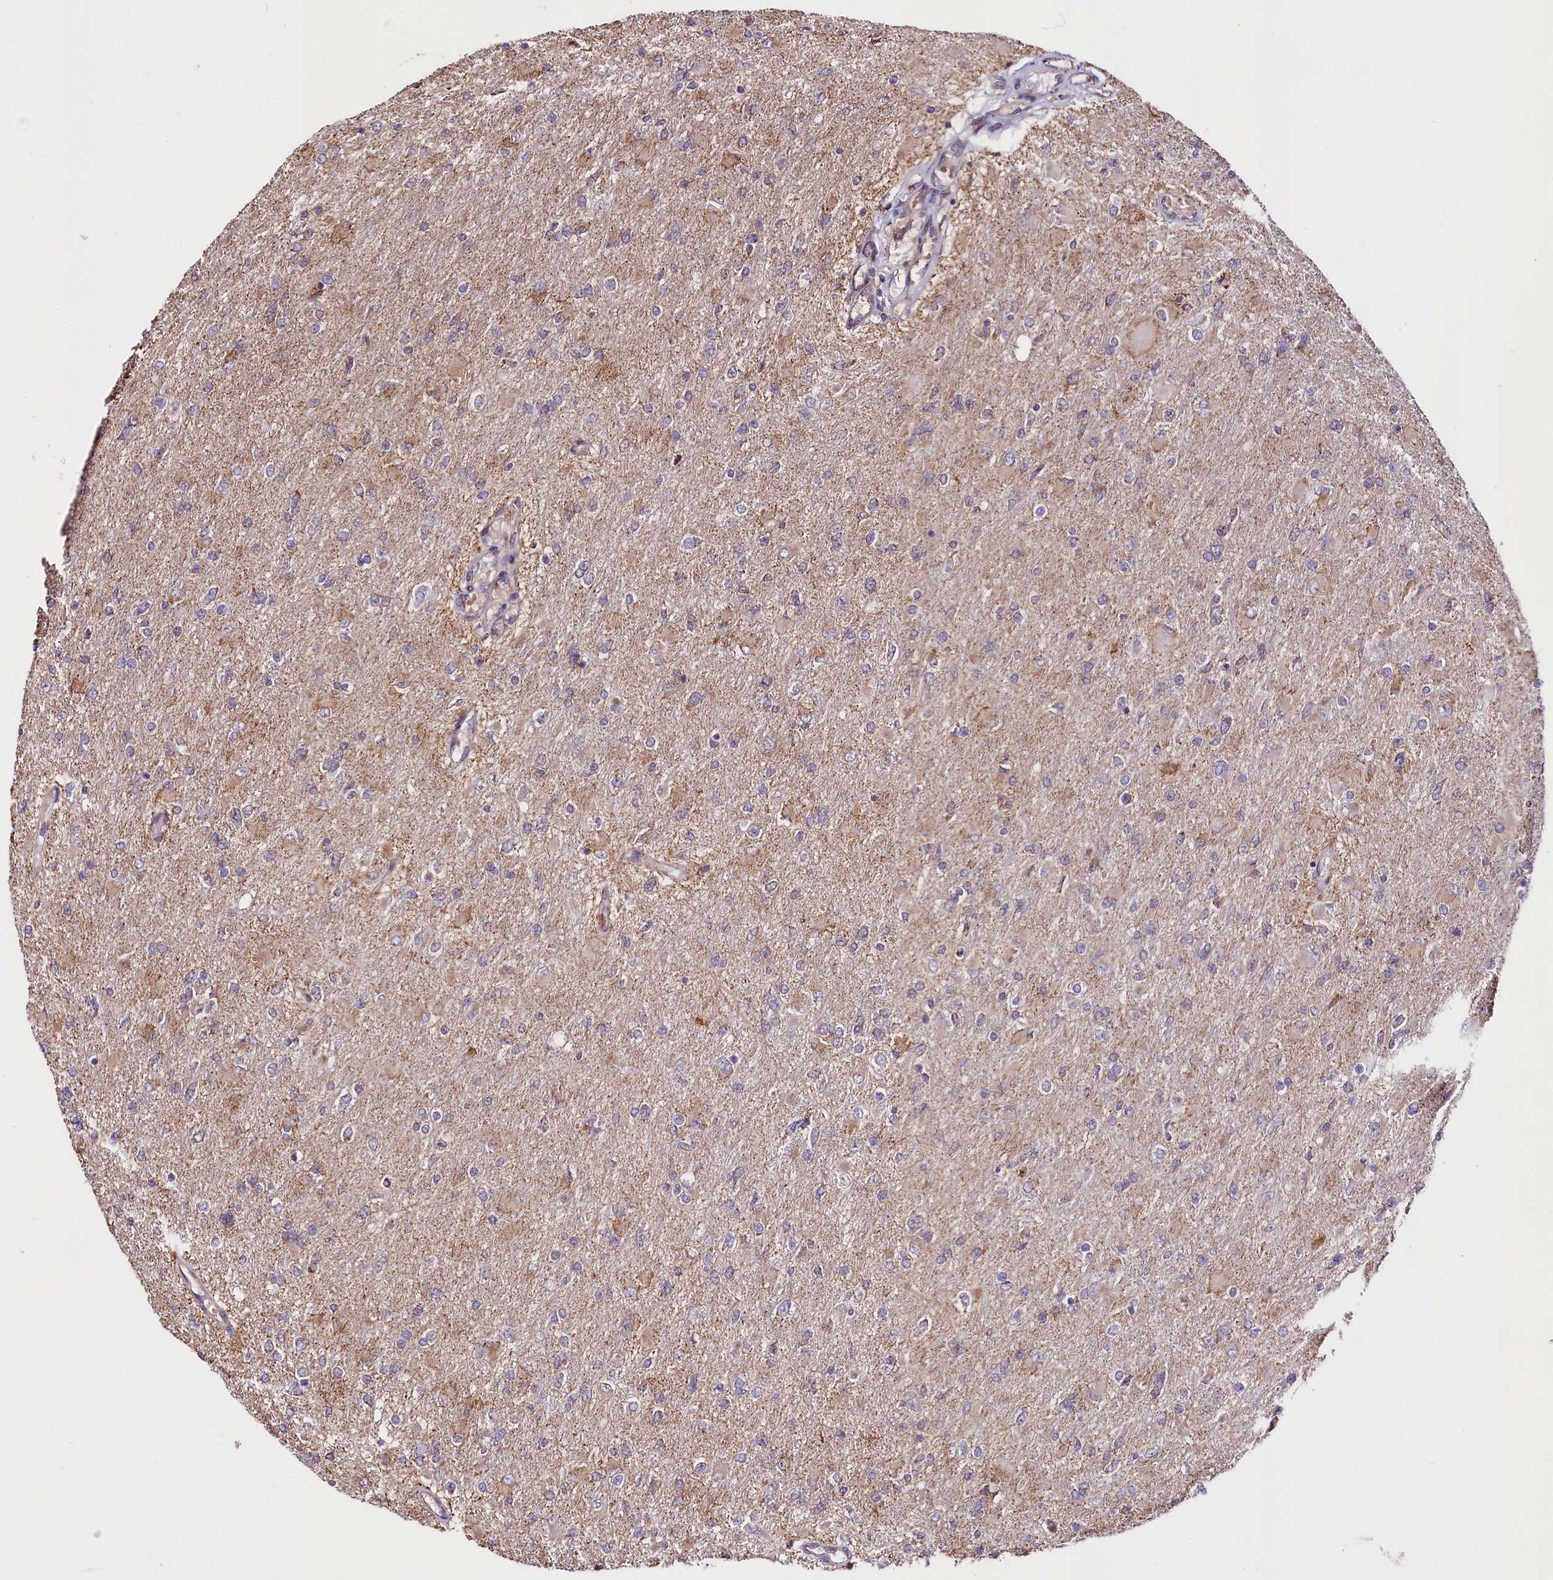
{"staining": {"intensity": "negative", "quantity": "none", "location": "none"}, "tissue": "glioma", "cell_type": "Tumor cells", "image_type": "cancer", "snomed": [{"axis": "morphology", "description": "Glioma, malignant, High grade"}, {"axis": "topography", "description": "Cerebral cortex"}], "caption": "IHC histopathology image of human high-grade glioma (malignant) stained for a protein (brown), which demonstrates no staining in tumor cells.", "gene": "ST7", "patient": {"sex": "female", "age": 36}}